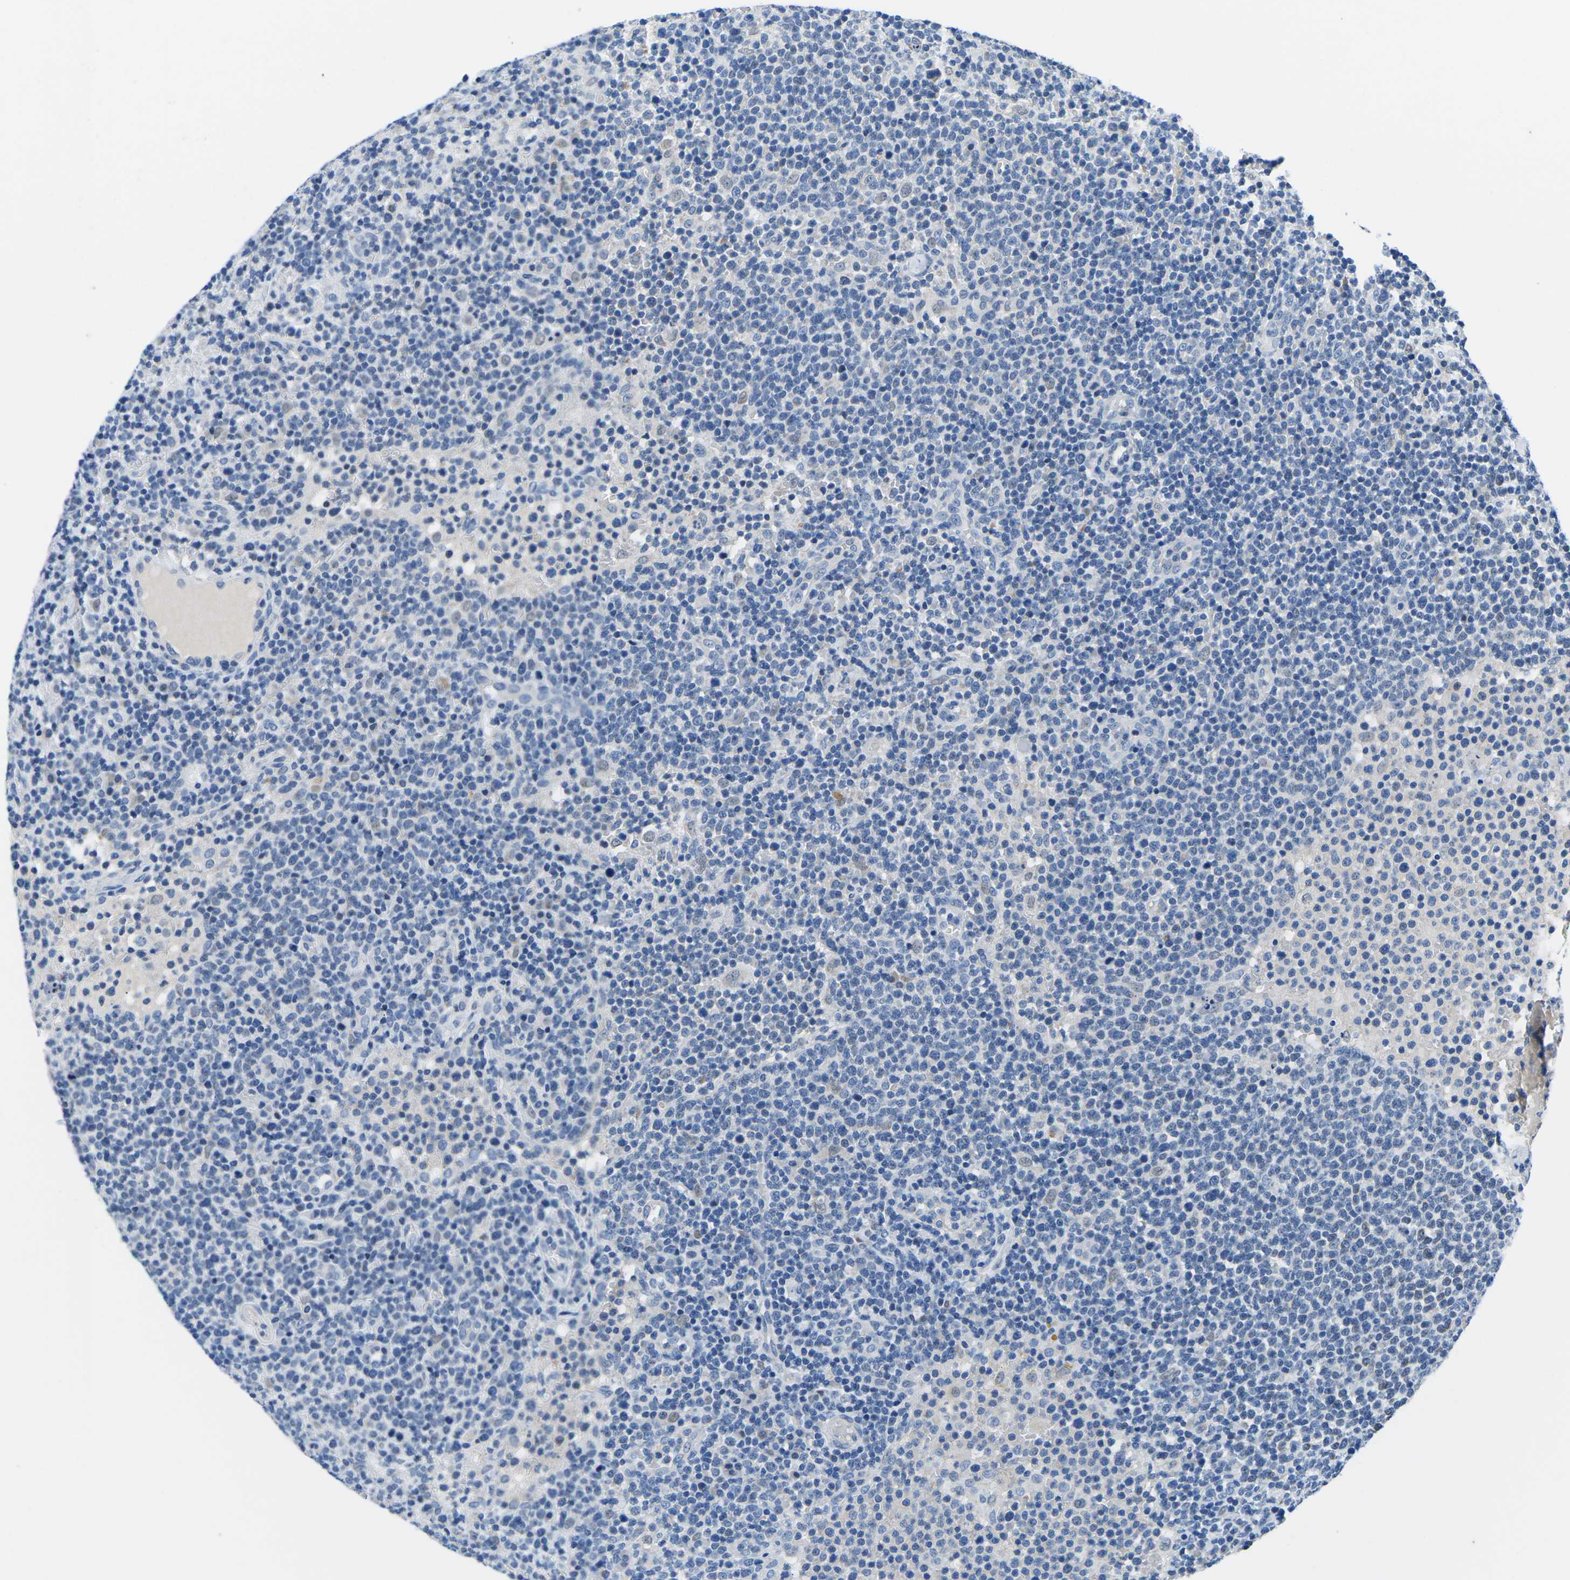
{"staining": {"intensity": "negative", "quantity": "none", "location": "none"}, "tissue": "lymphoma", "cell_type": "Tumor cells", "image_type": "cancer", "snomed": [{"axis": "morphology", "description": "Malignant lymphoma, non-Hodgkin's type, High grade"}, {"axis": "topography", "description": "Lymph node"}], "caption": "A high-resolution micrograph shows IHC staining of high-grade malignant lymphoma, non-Hodgkin's type, which displays no significant expression in tumor cells. (DAB (3,3'-diaminobenzidine) IHC, high magnification).", "gene": "TM6SF1", "patient": {"sex": "male", "age": 61}}